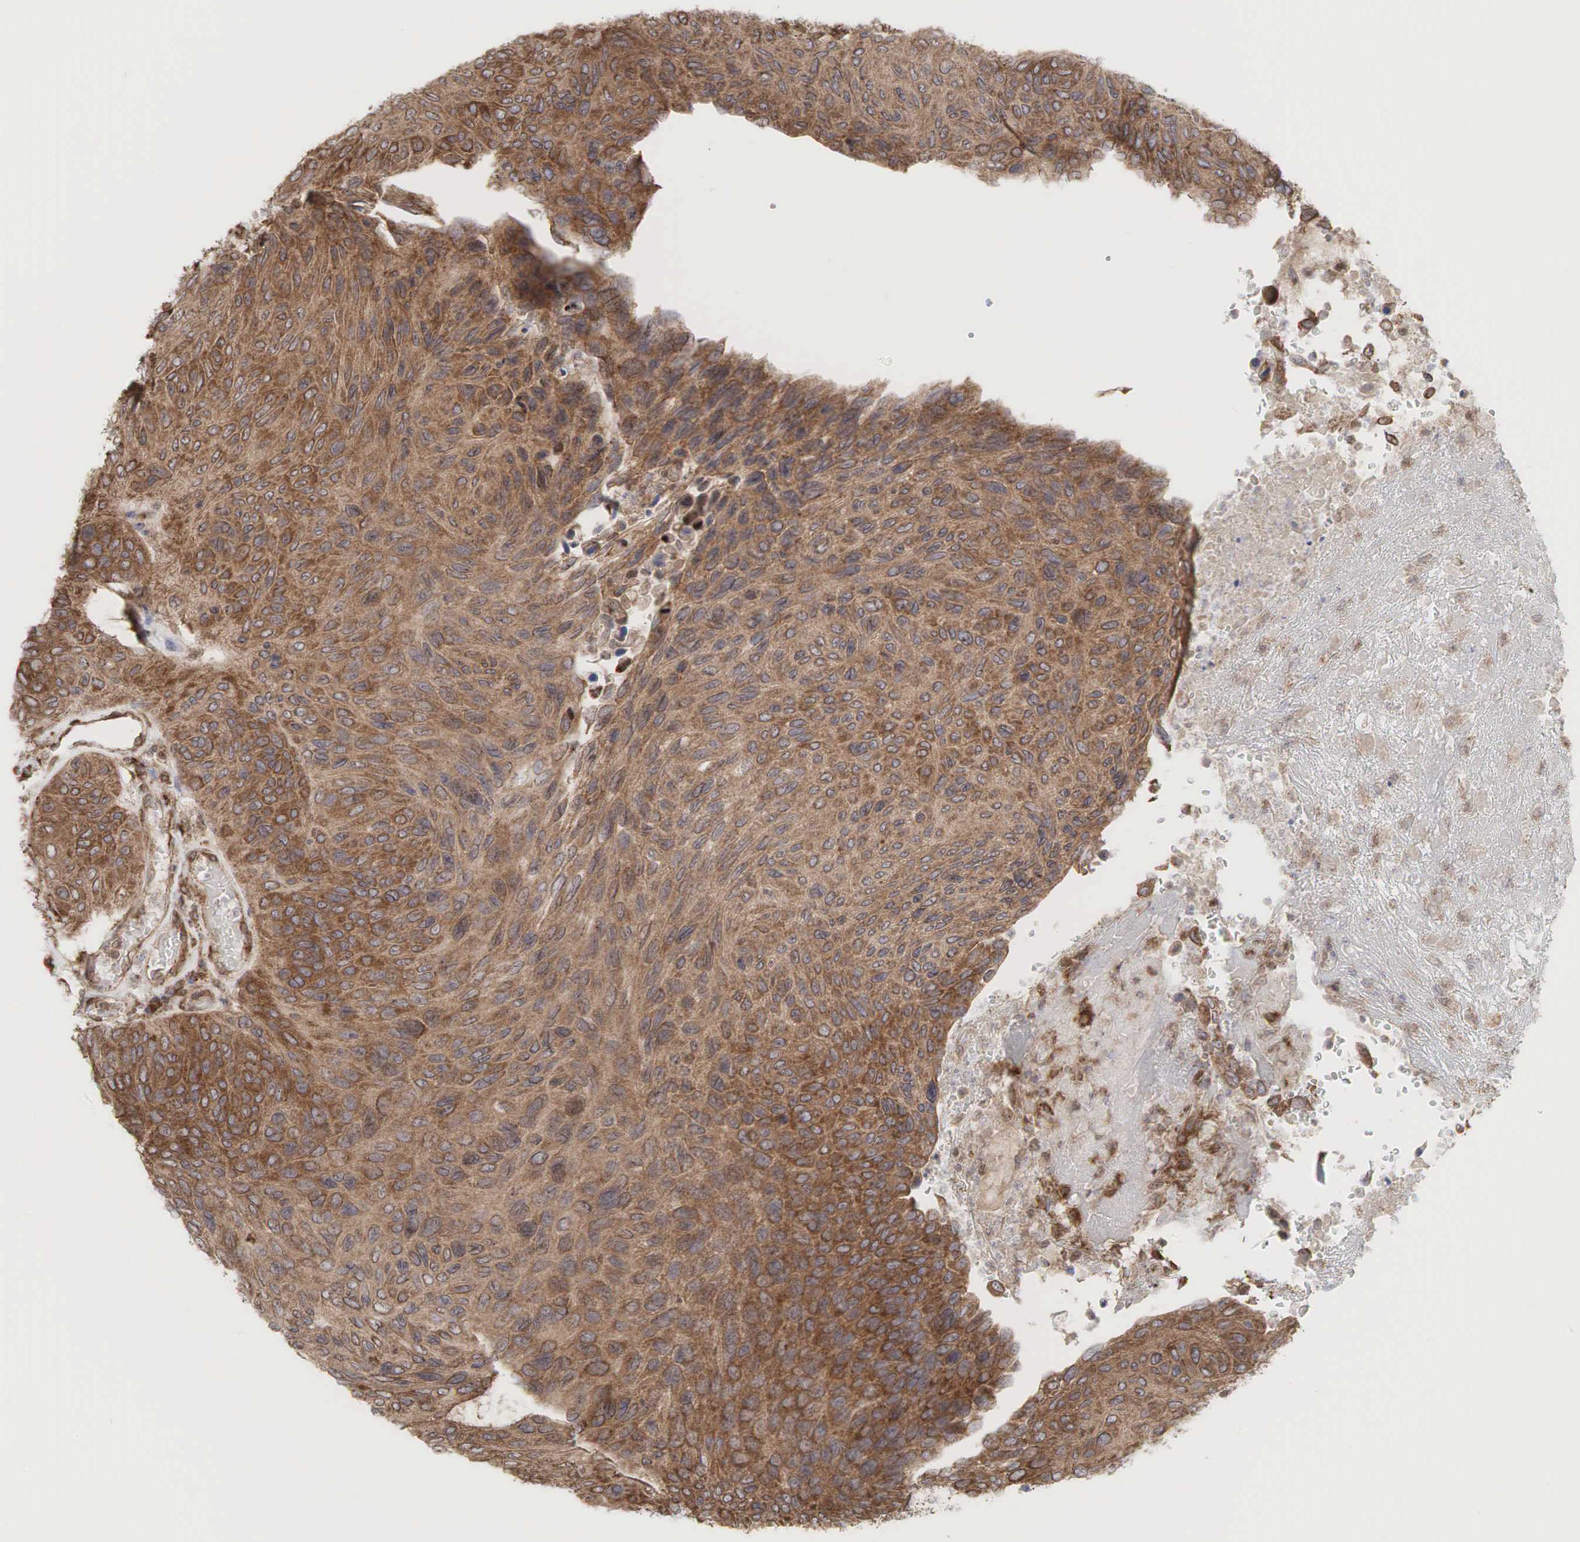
{"staining": {"intensity": "moderate", "quantity": ">75%", "location": "cytoplasmic/membranous"}, "tissue": "urothelial cancer", "cell_type": "Tumor cells", "image_type": "cancer", "snomed": [{"axis": "morphology", "description": "Urothelial carcinoma, High grade"}, {"axis": "topography", "description": "Urinary bladder"}], "caption": "Immunohistochemistry (DAB) staining of urothelial cancer demonstrates moderate cytoplasmic/membranous protein expression in about >75% of tumor cells.", "gene": "PABPC5", "patient": {"sex": "male", "age": 66}}